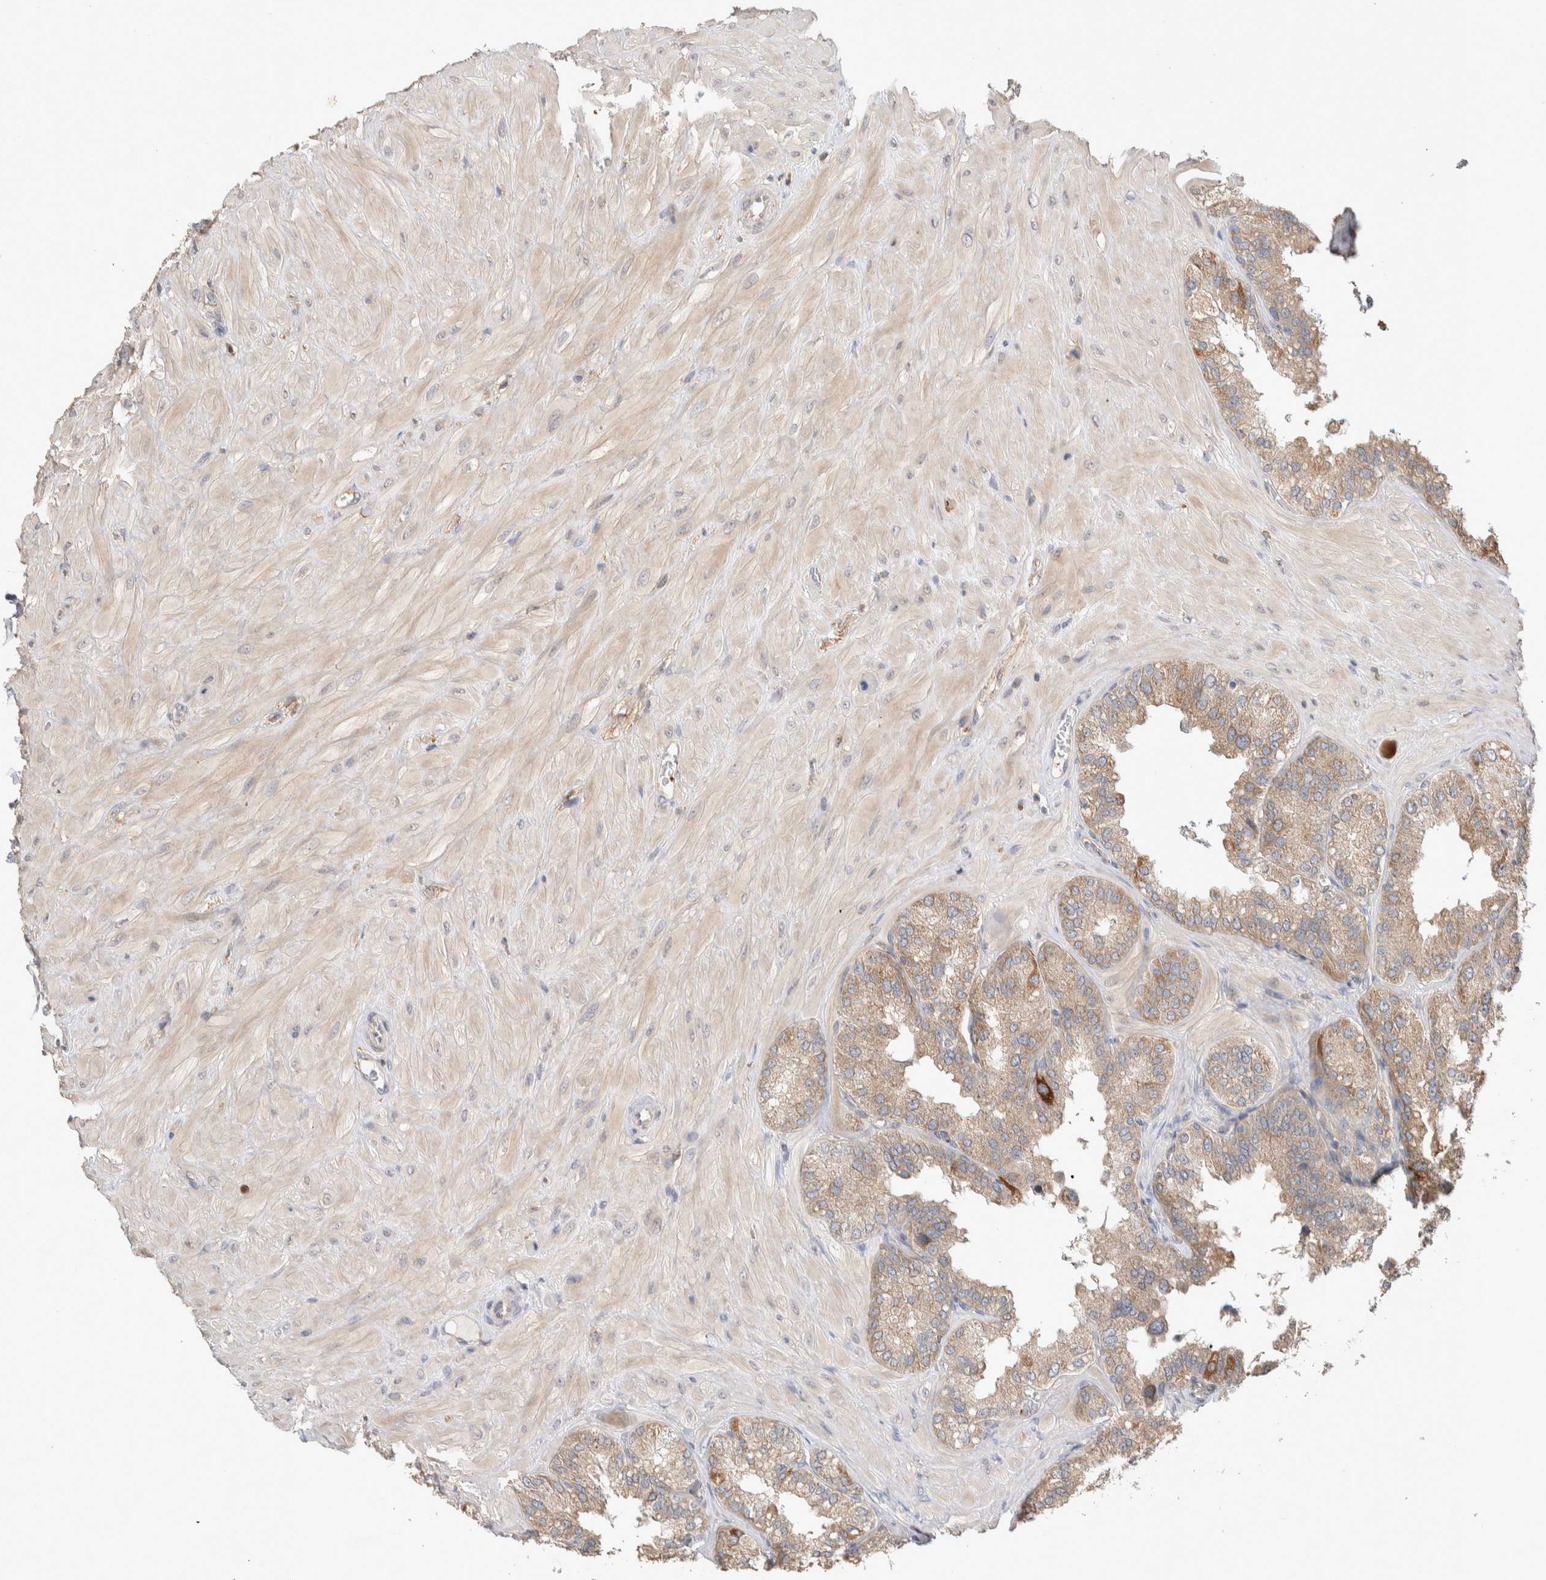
{"staining": {"intensity": "weak", "quantity": ">75%", "location": "cytoplasmic/membranous"}, "tissue": "seminal vesicle", "cell_type": "Glandular cells", "image_type": "normal", "snomed": [{"axis": "morphology", "description": "Normal tissue, NOS"}, {"axis": "topography", "description": "Prostate"}, {"axis": "topography", "description": "Seminal veicle"}], "caption": "This image displays IHC staining of benign human seminal vesicle, with low weak cytoplasmic/membranous expression in about >75% of glandular cells.", "gene": "DEPTOR", "patient": {"sex": "male", "age": 51}}